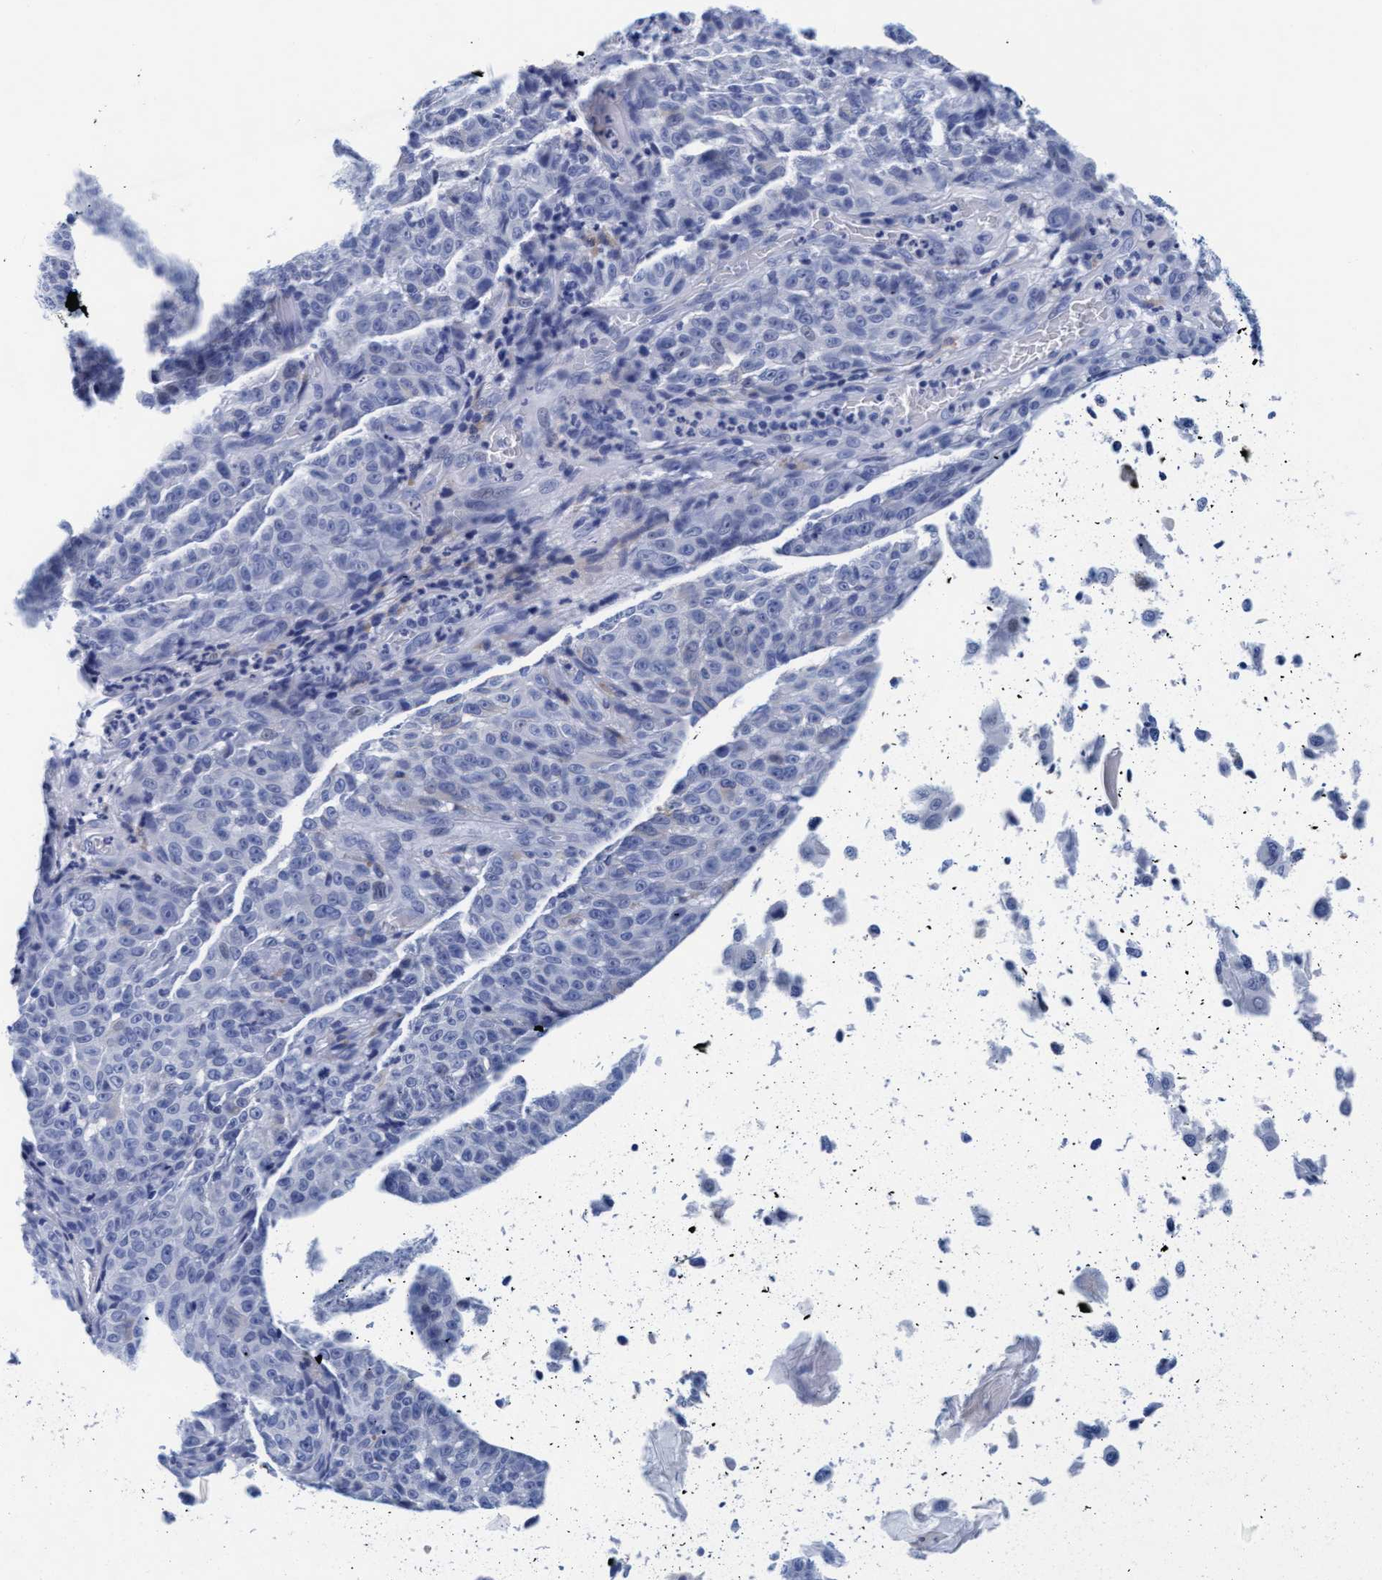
{"staining": {"intensity": "negative", "quantity": "none", "location": "none"}, "tissue": "skin cancer", "cell_type": "Tumor cells", "image_type": "cancer", "snomed": [{"axis": "morphology", "description": "Basal cell carcinoma"}, {"axis": "topography", "description": "Skin"}], "caption": "This is an immunohistochemistry (IHC) photomicrograph of skin basal cell carcinoma. There is no staining in tumor cells.", "gene": "ARSG", "patient": {"sex": "female", "age": 64}}